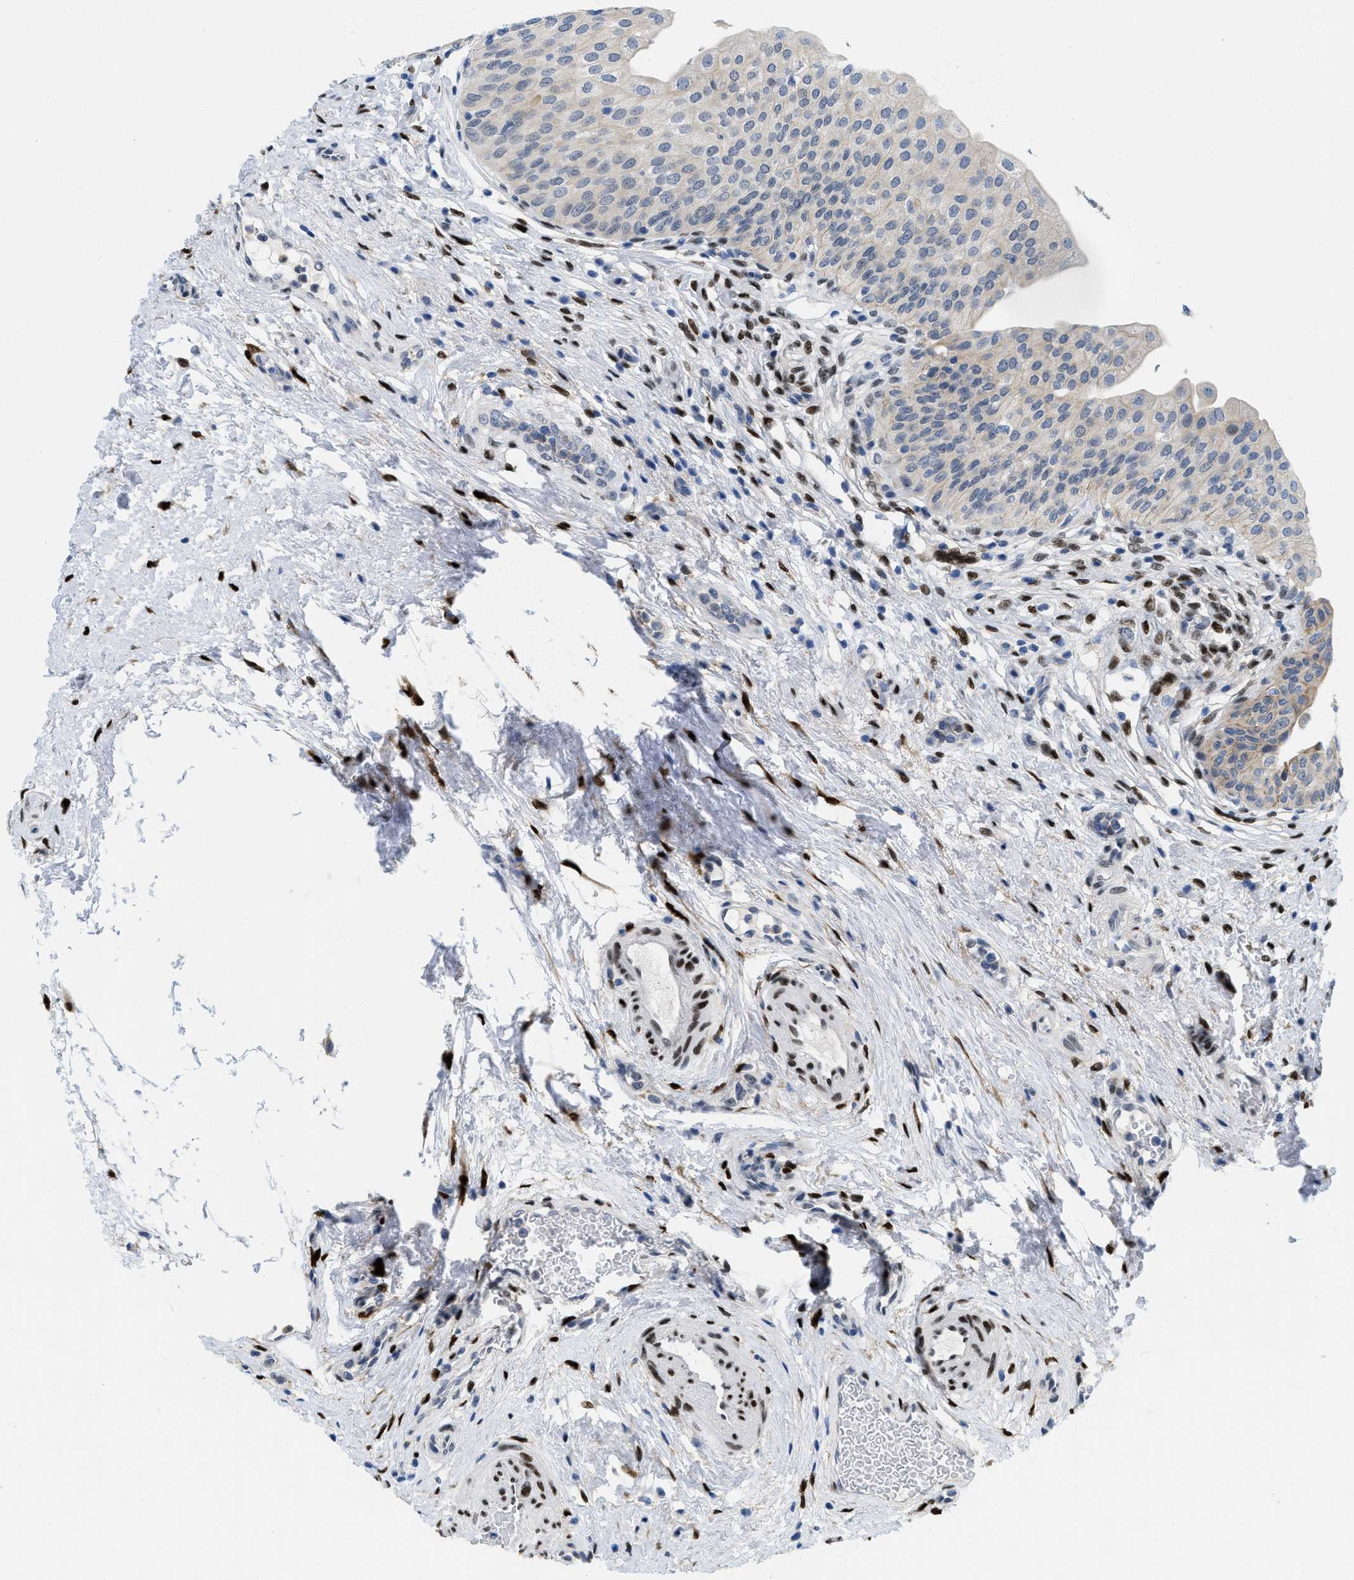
{"staining": {"intensity": "weak", "quantity": "25%-75%", "location": "cytoplasmic/membranous"}, "tissue": "urinary bladder", "cell_type": "Urothelial cells", "image_type": "normal", "snomed": [{"axis": "morphology", "description": "Normal tissue, NOS"}, {"axis": "topography", "description": "Urinary bladder"}], "caption": "Immunohistochemistry of unremarkable human urinary bladder demonstrates low levels of weak cytoplasmic/membranous positivity in about 25%-75% of urothelial cells.", "gene": "NFIX", "patient": {"sex": "male", "age": 46}}